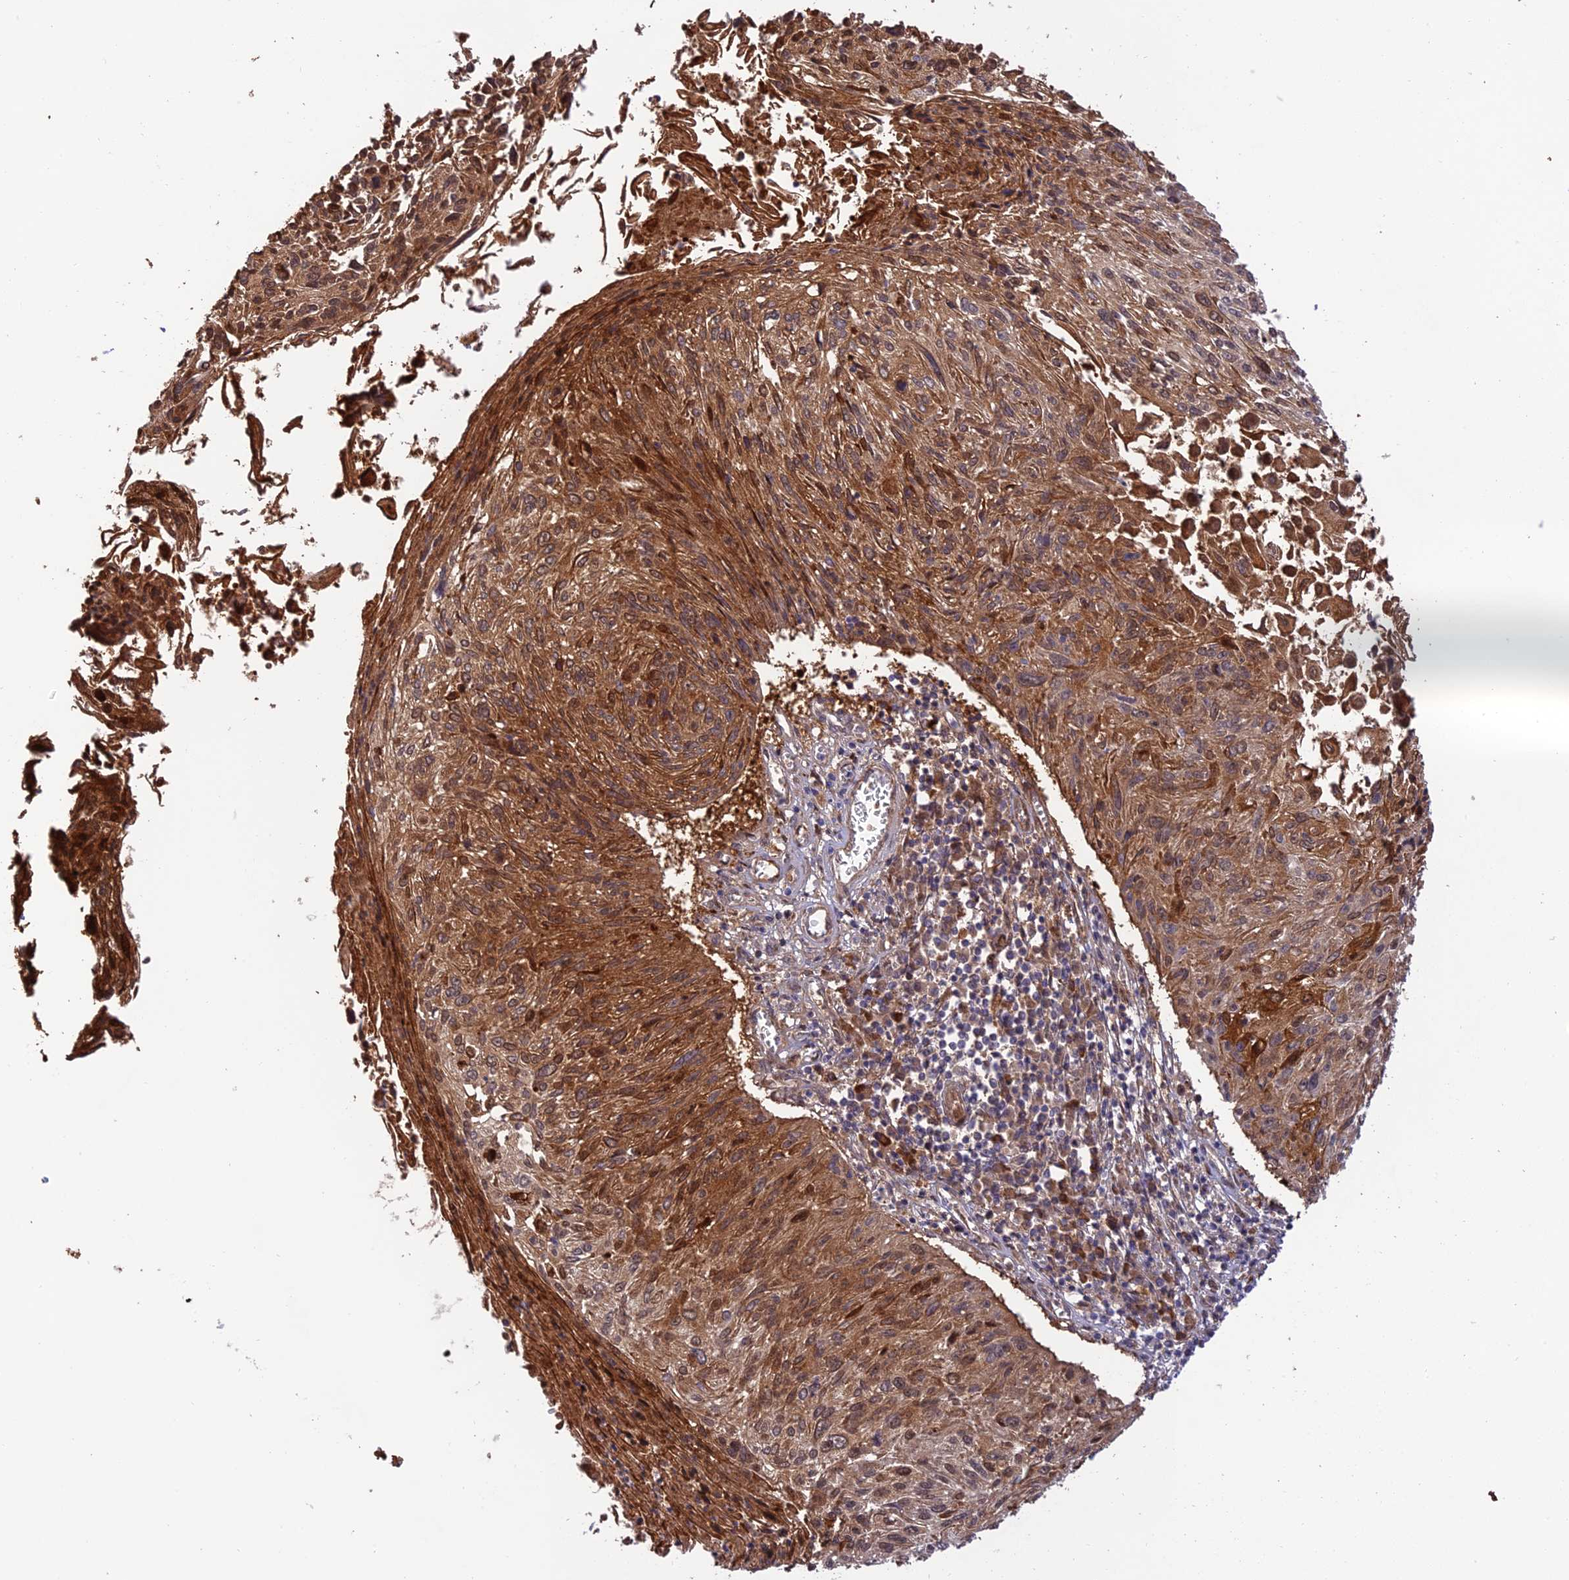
{"staining": {"intensity": "moderate", "quantity": ">75%", "location": "cytoplasmic/membranous,nuclear"}, "tissue": "cervical cancer", "cell_type": "Tumor cells", "image_type": "cancer", "snomed": [{"axis": "morphology", "description": "Squamous cell carcinoma, NOS"}, {"axis": "topography", "description": "Cervix"}], "caption": "Immunohistochemistry histopathology image of neoplastic tissue: cervical cancer stained using immunohistochemistry (IHC) exhibits medium levels of moderate protein expression localized specifically in the cytoplasmic/membranous and nuclear of tumor cells, appearing as a cytoplasmic/membranous and nuclear brown color.", "gene": "ZNF584", "patient": {"sex": "female", "age": 51}}